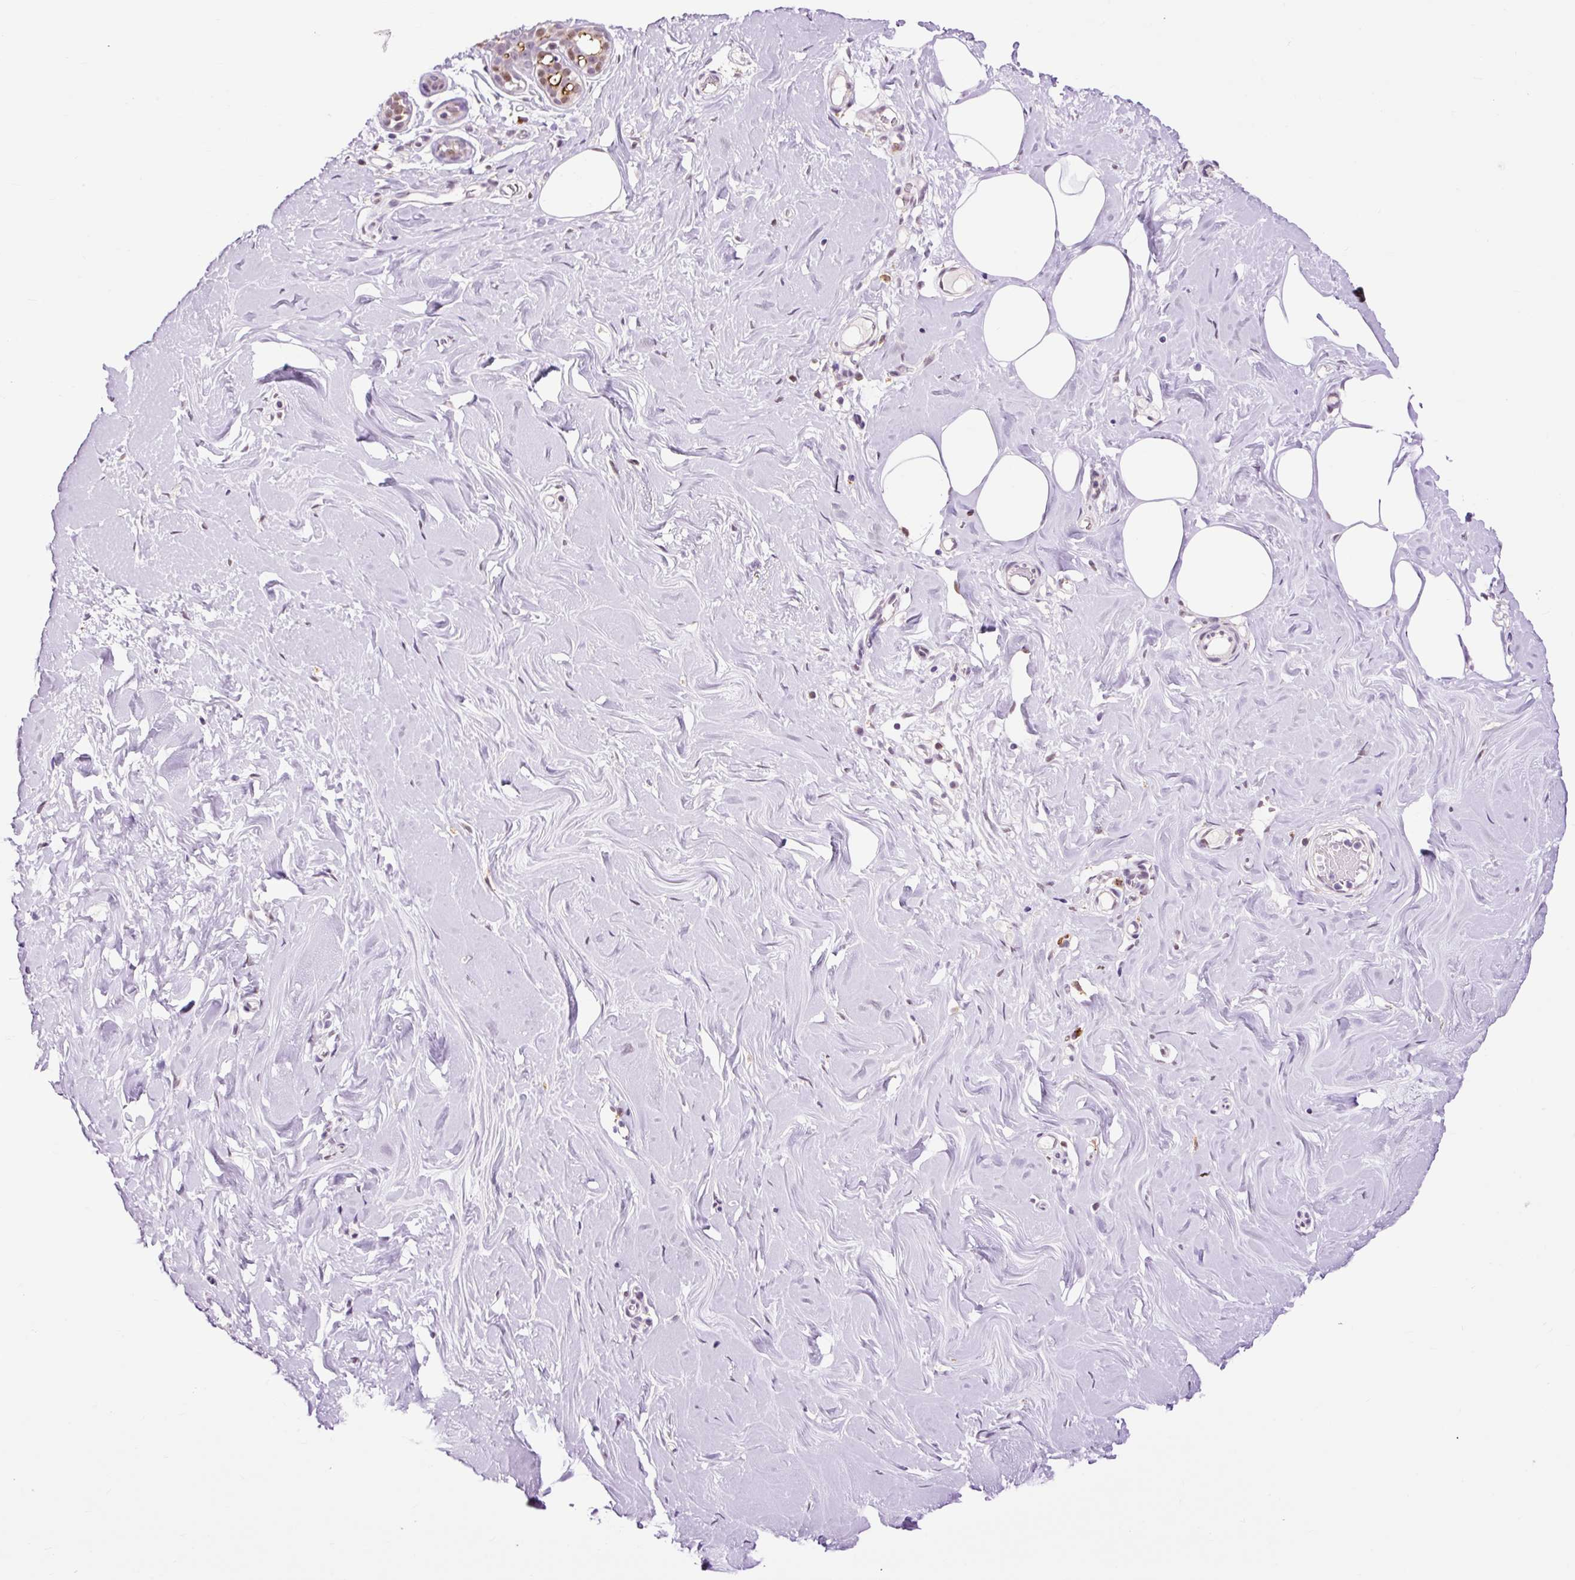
{"staining": {"intensity": "negative", "quantity": "none", "location": "none"}, "tissue": "breast", "cell_type": "Adipocytes", "image_type": "normal", "snomed": [{"axis": "morphology", "description": "Normal tissue, NOS"}, {"axis": "topography", "description": "Breast"}], "caption": "Immunohistochemical staining of unremarkable human breast reveals no significant staining in adipocytes.", "gene": "LY86", "patient": {"sex": "female", "age": 27}}